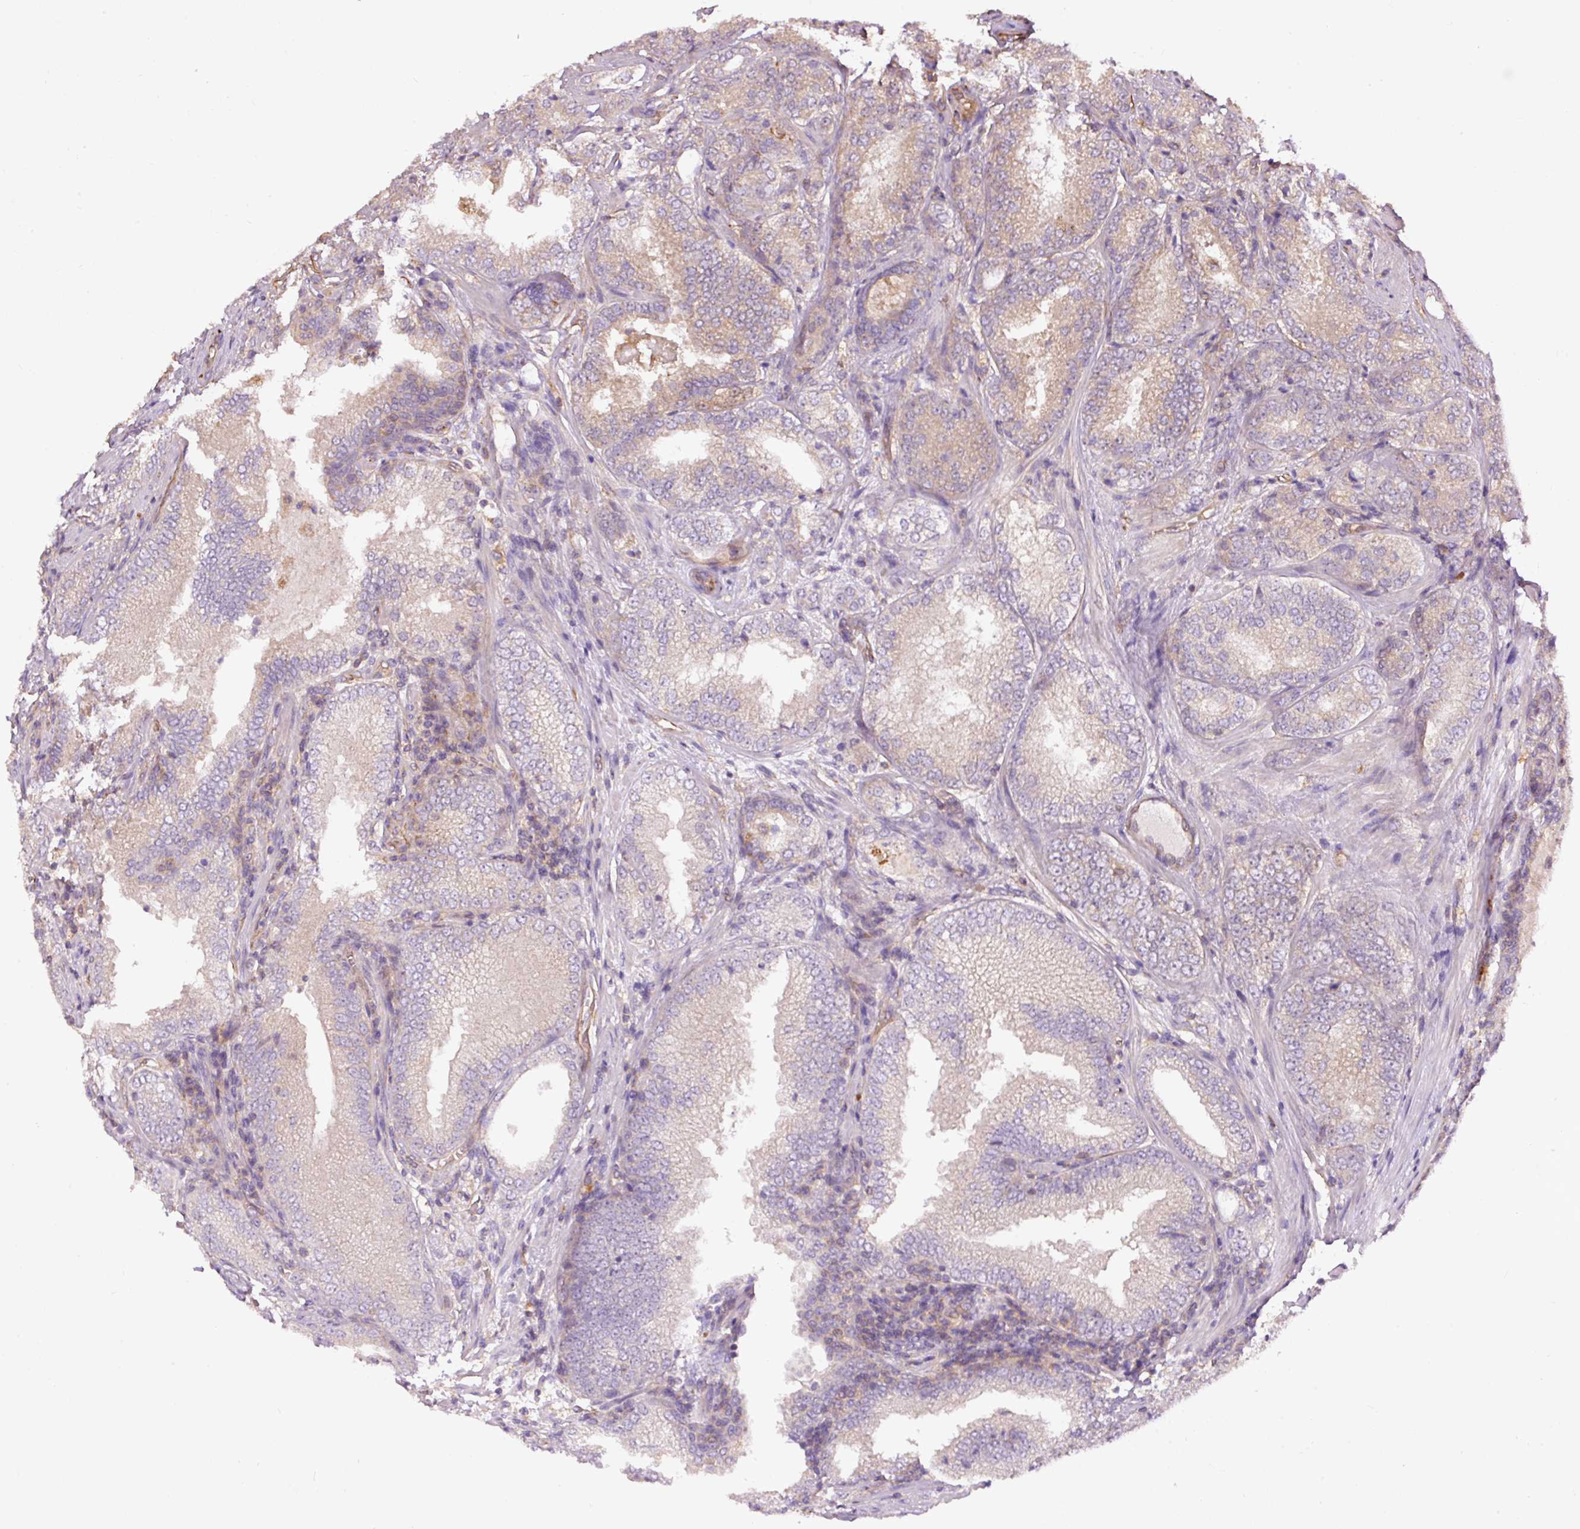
{"staining": {"intensity": "weak", "quantity": "<25%", "location": "cytoplasmic/membranous"}, "tissue": "prostate cancer", "cell_type": "Tumor cells", "image_type": "cancer", "snomed": [{"axis": "morphology", "description": "Adenocarcinoma, High grade"}, {"axis": "topography", "description": "Prostate"}], "caption": "Tumor cells show no significant protein positivity in prostate cancer. The staining is performed using DAB brown chromogen with nuclei counter-stained in using hematoxylin.", "gene": "PCK2", "patient": {"sex": "male", "age": 63}}